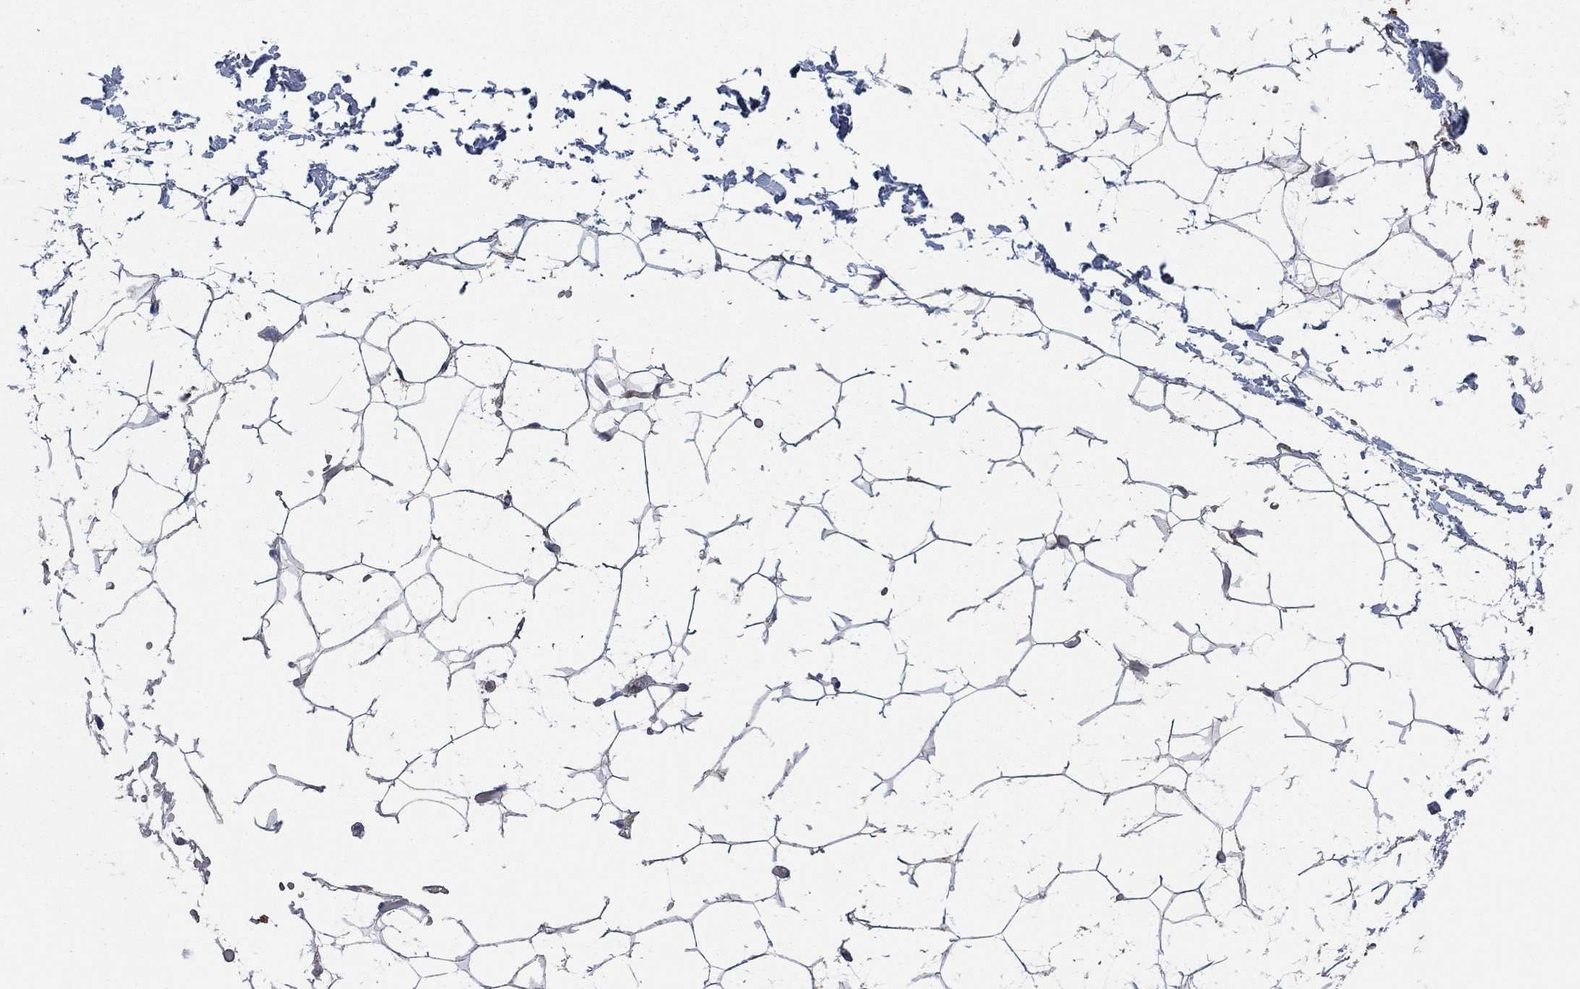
{"staining": {"intensity": "negative", "quantity": "none", "location": "none"}, "tissue": "adipose tissue", "cell_type": "Adipocytes", "image_type": "normal", "snomed": [{"axis": "morphology", "description": "Normal tissue, NOS"}, {"axis": "topography", "description": "Skin"}, {"axis": "topography", "description": "Peripheral nerve tissue"}], "caption": "Immunohistochemistry (IHC) image of unremarkable adipose tissue: adipose tissue stained with DAB reveals no significant protein staining in adipocytes. The staining was performed using DAB to visualize the protein expression in brown, while the nuclei were stained in blue with hematoxylin (Magnification: 20x).", "gene": "MRPS24", "patient": {"sex": "female", "age": 56}}